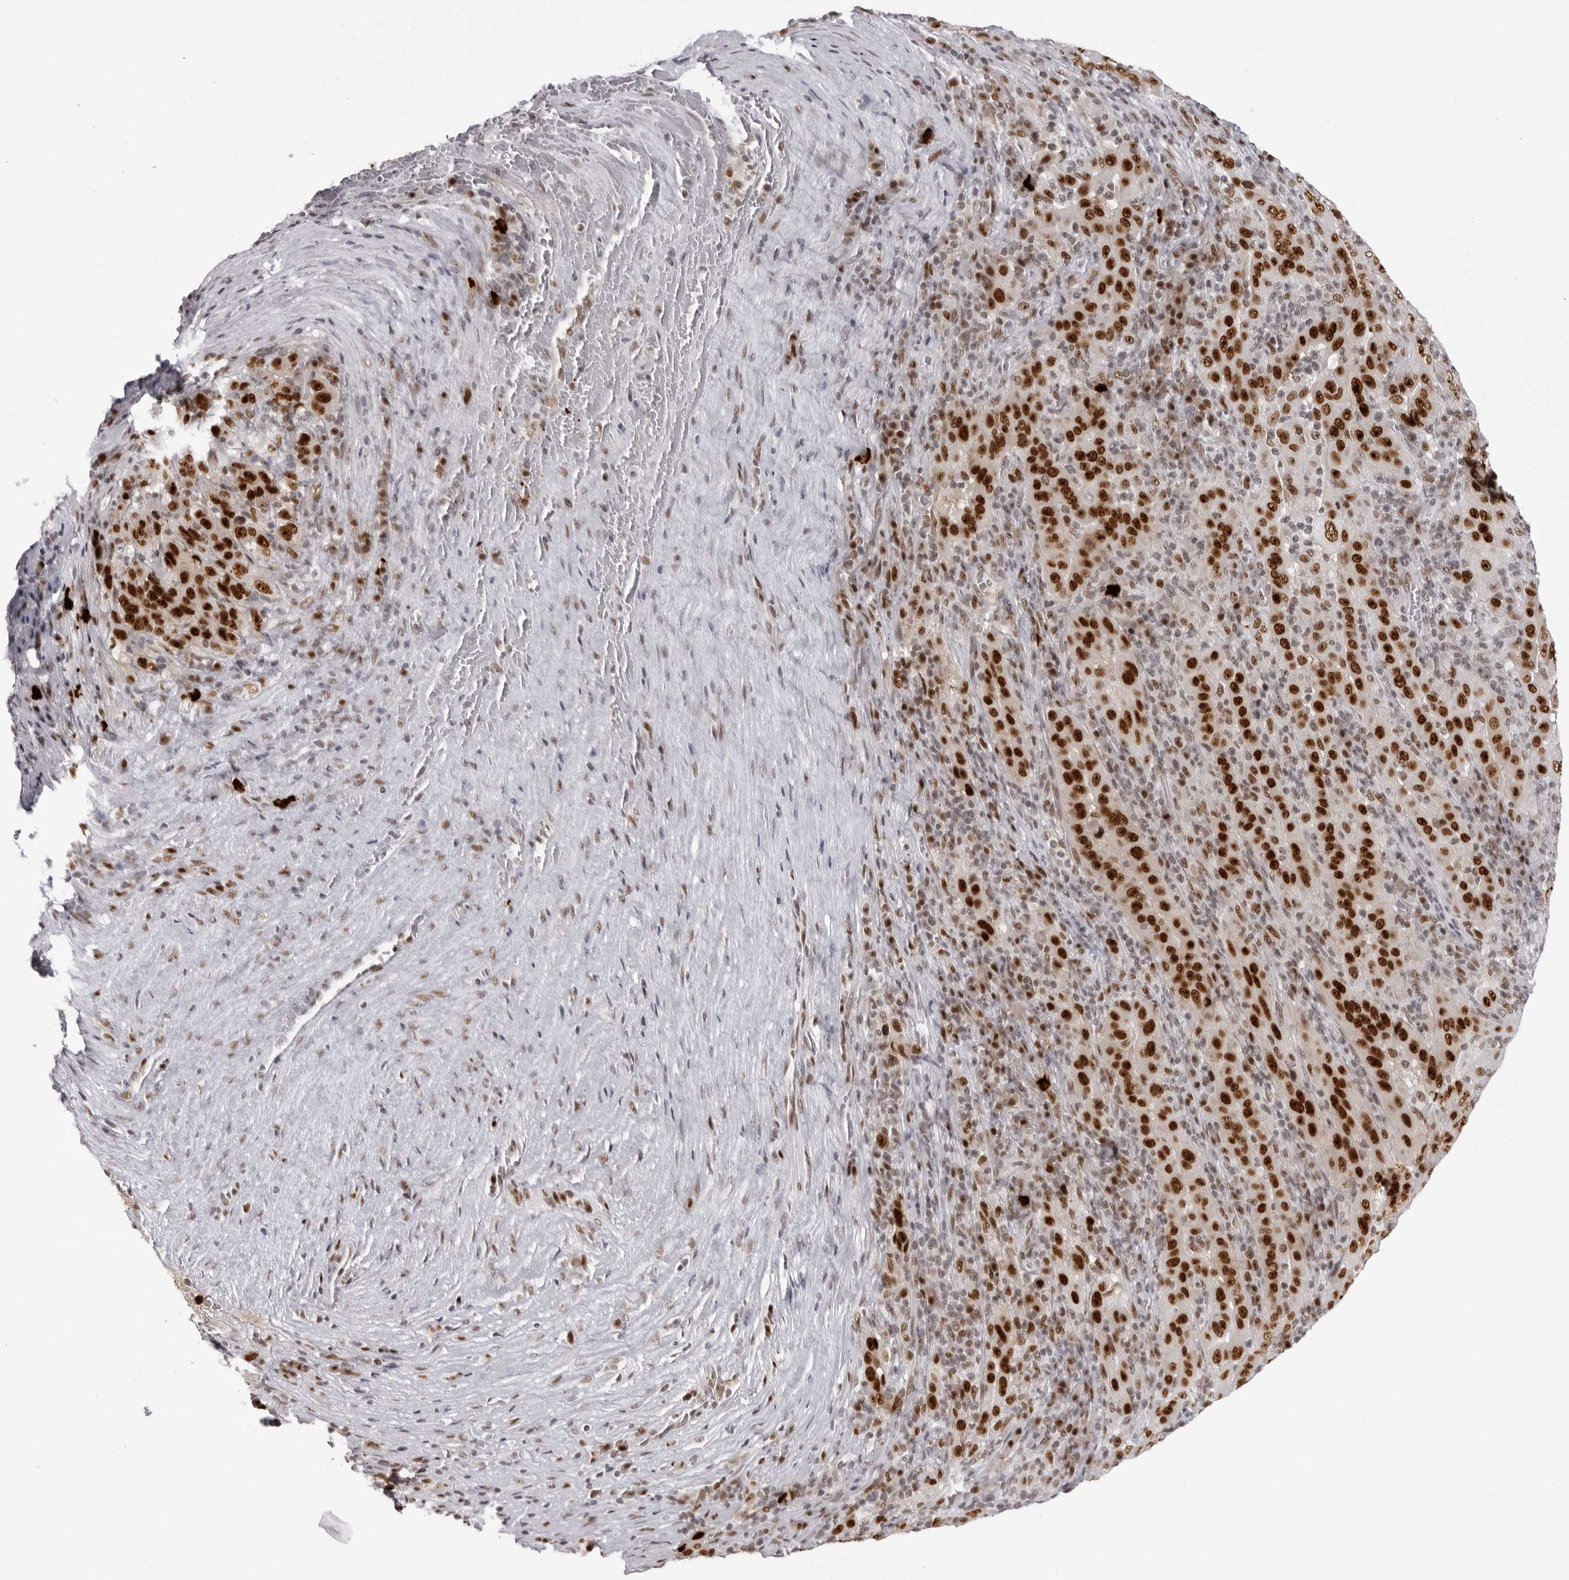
{"staining": {"intensity": "strong", "quantity": ">75%", "location": "nuclear"}, "tissue": "pancreatic cancer", "cell_type": "Tumor cells", "image_type": "cancer", "snomed": [{"axis": "morphology", "description": "Adenocarcinoma, NOS"}, {"axis": "topography", "description": "Pancreas"}], "caption": "Brown immunohistochemical staining in pancreatic adenocarcinoma displays strong nuclear staining in about >75% of tumor cells. (IHC, brightfield microscopy, high magnification).", "gene": "HEXIM2", "patient": {"sex": "male", "age": 63}}